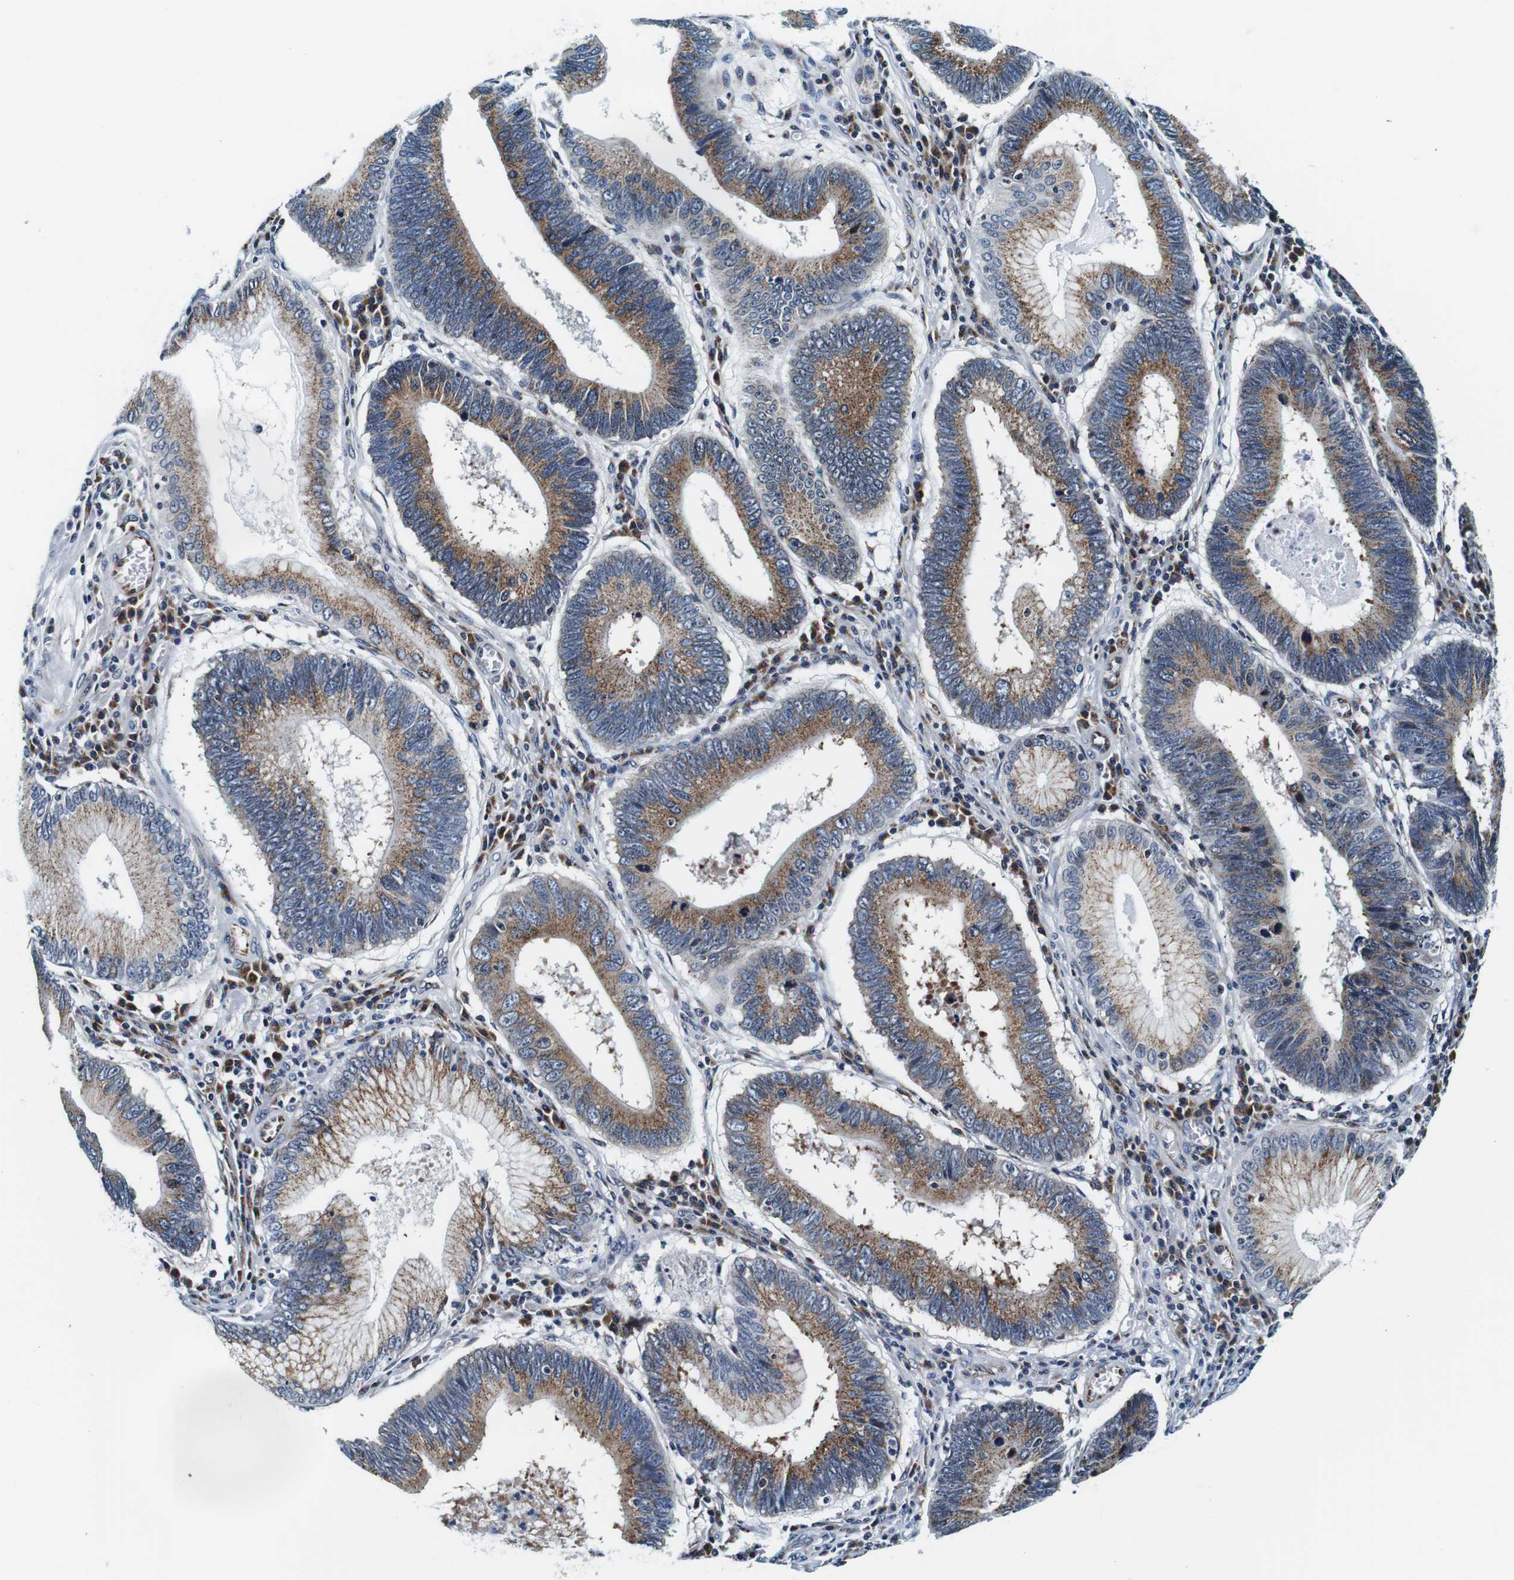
{"staining": {"intensity": "moderate", "quantity": "25%-75%", "location": "cytoplasmic/membranous"}, "tissue": "stomach cancer", "cell_type": "Tumor cells", "image_type": "cancer", "snomed": [{"axis": "morphology", "description": "Adenocarcinoma, NOS"}, {"axis": "topography", "description": "Stomach"}], "caption": "This is an image of immunohistochemistry (IHC) staining of adenocarcinoma (stomach), which shows moderate staining in the cytoplasmic/membranous of tumor cells.", "gene": "FAR2", "patient": {"sex": "male", "age": 59}}